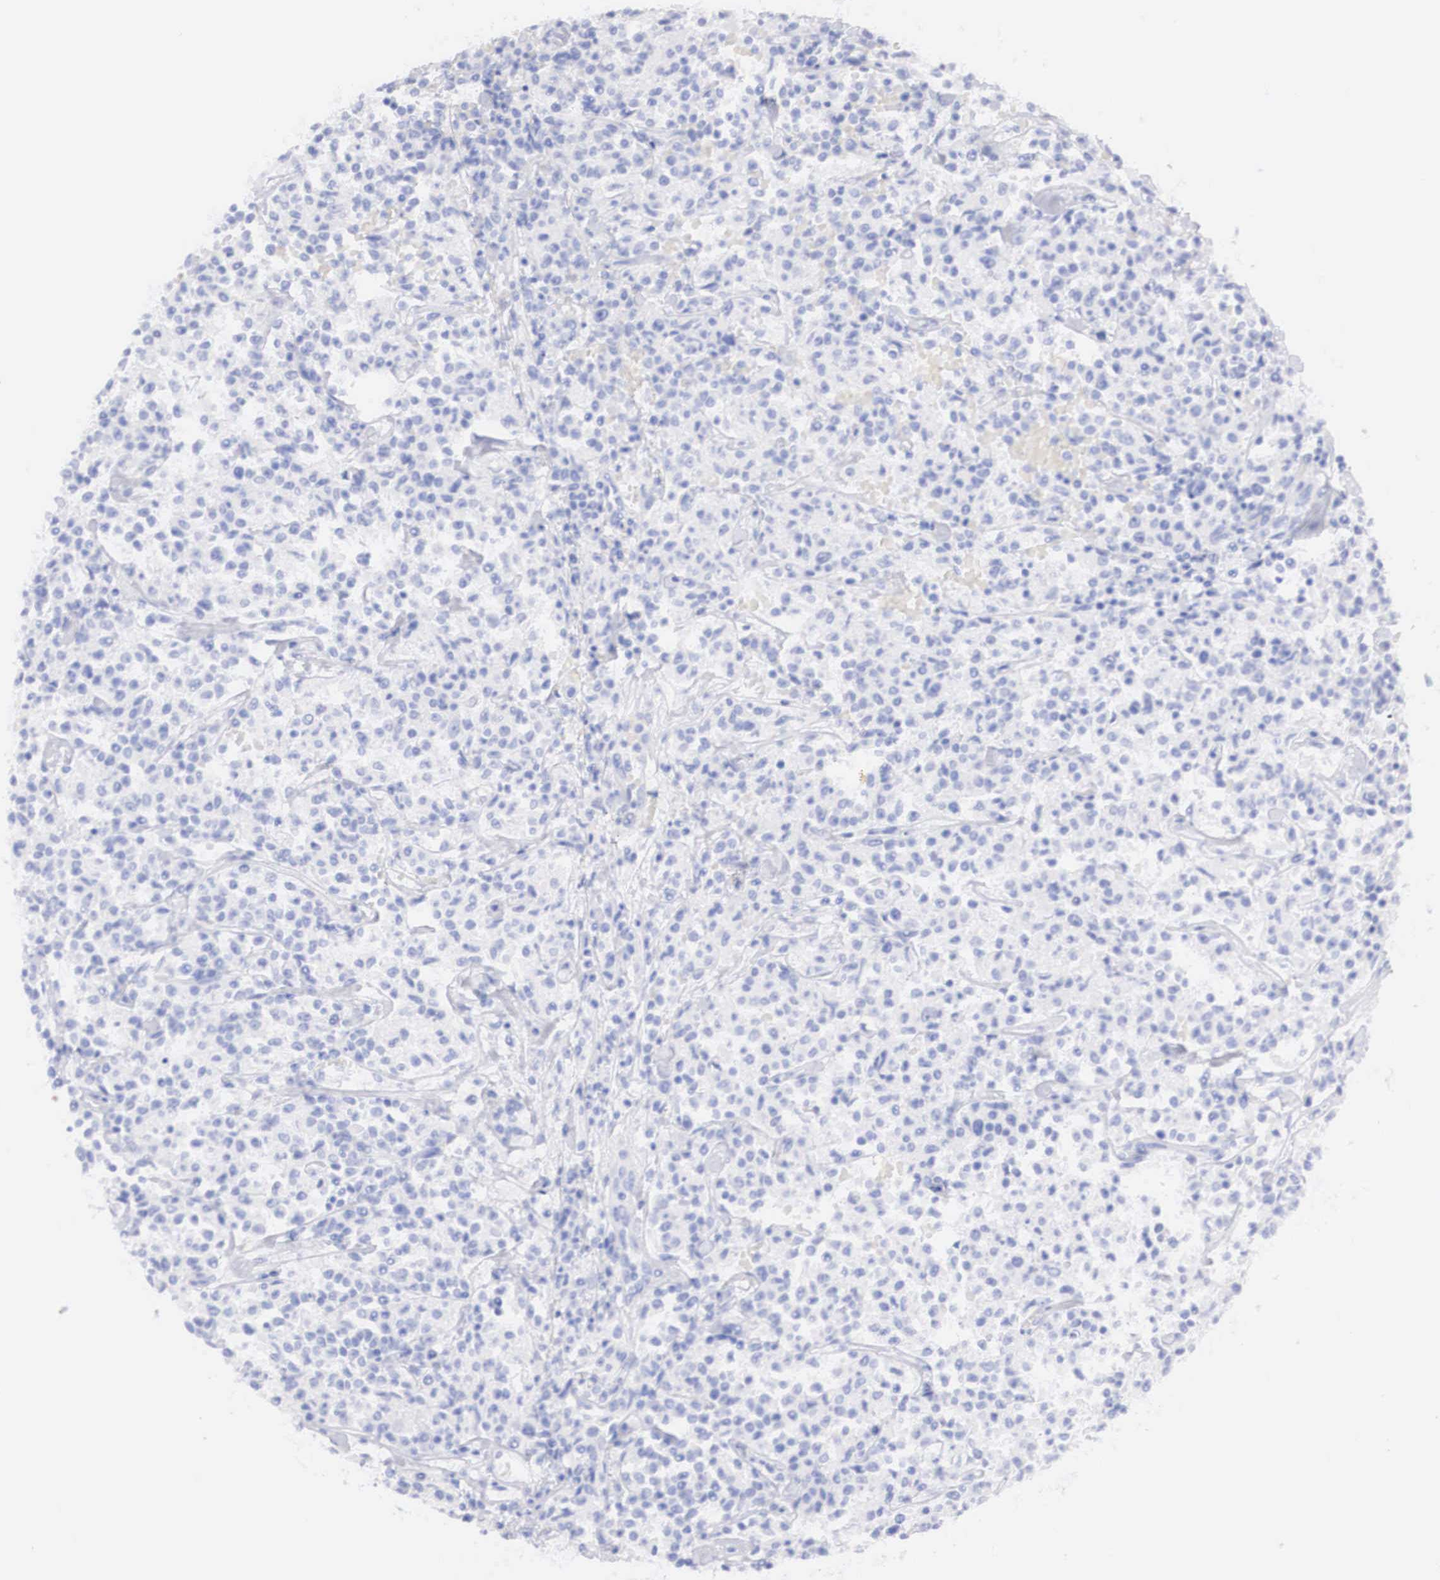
{"staining": {"intensity": "negative", "quantity": "none", "location": "none"}, "tissue": "lymphoma", "cell_type": "Tumor cells", "image_type": "cancer", "snomed": [{"axis": "morphology", "description": "Malignant lymphoma, non-Hodgkin's type, Low grade"}, {"axis": "topography", "description": "Small intestine"}], "caption": "Human low-grade malignant lymphoma, non-Hodgkin's type stained for a protein using IHC displays no positivity in tumor cells.", "gene": "ERBB2", "patient": {"sex": "female", "age": 59}}